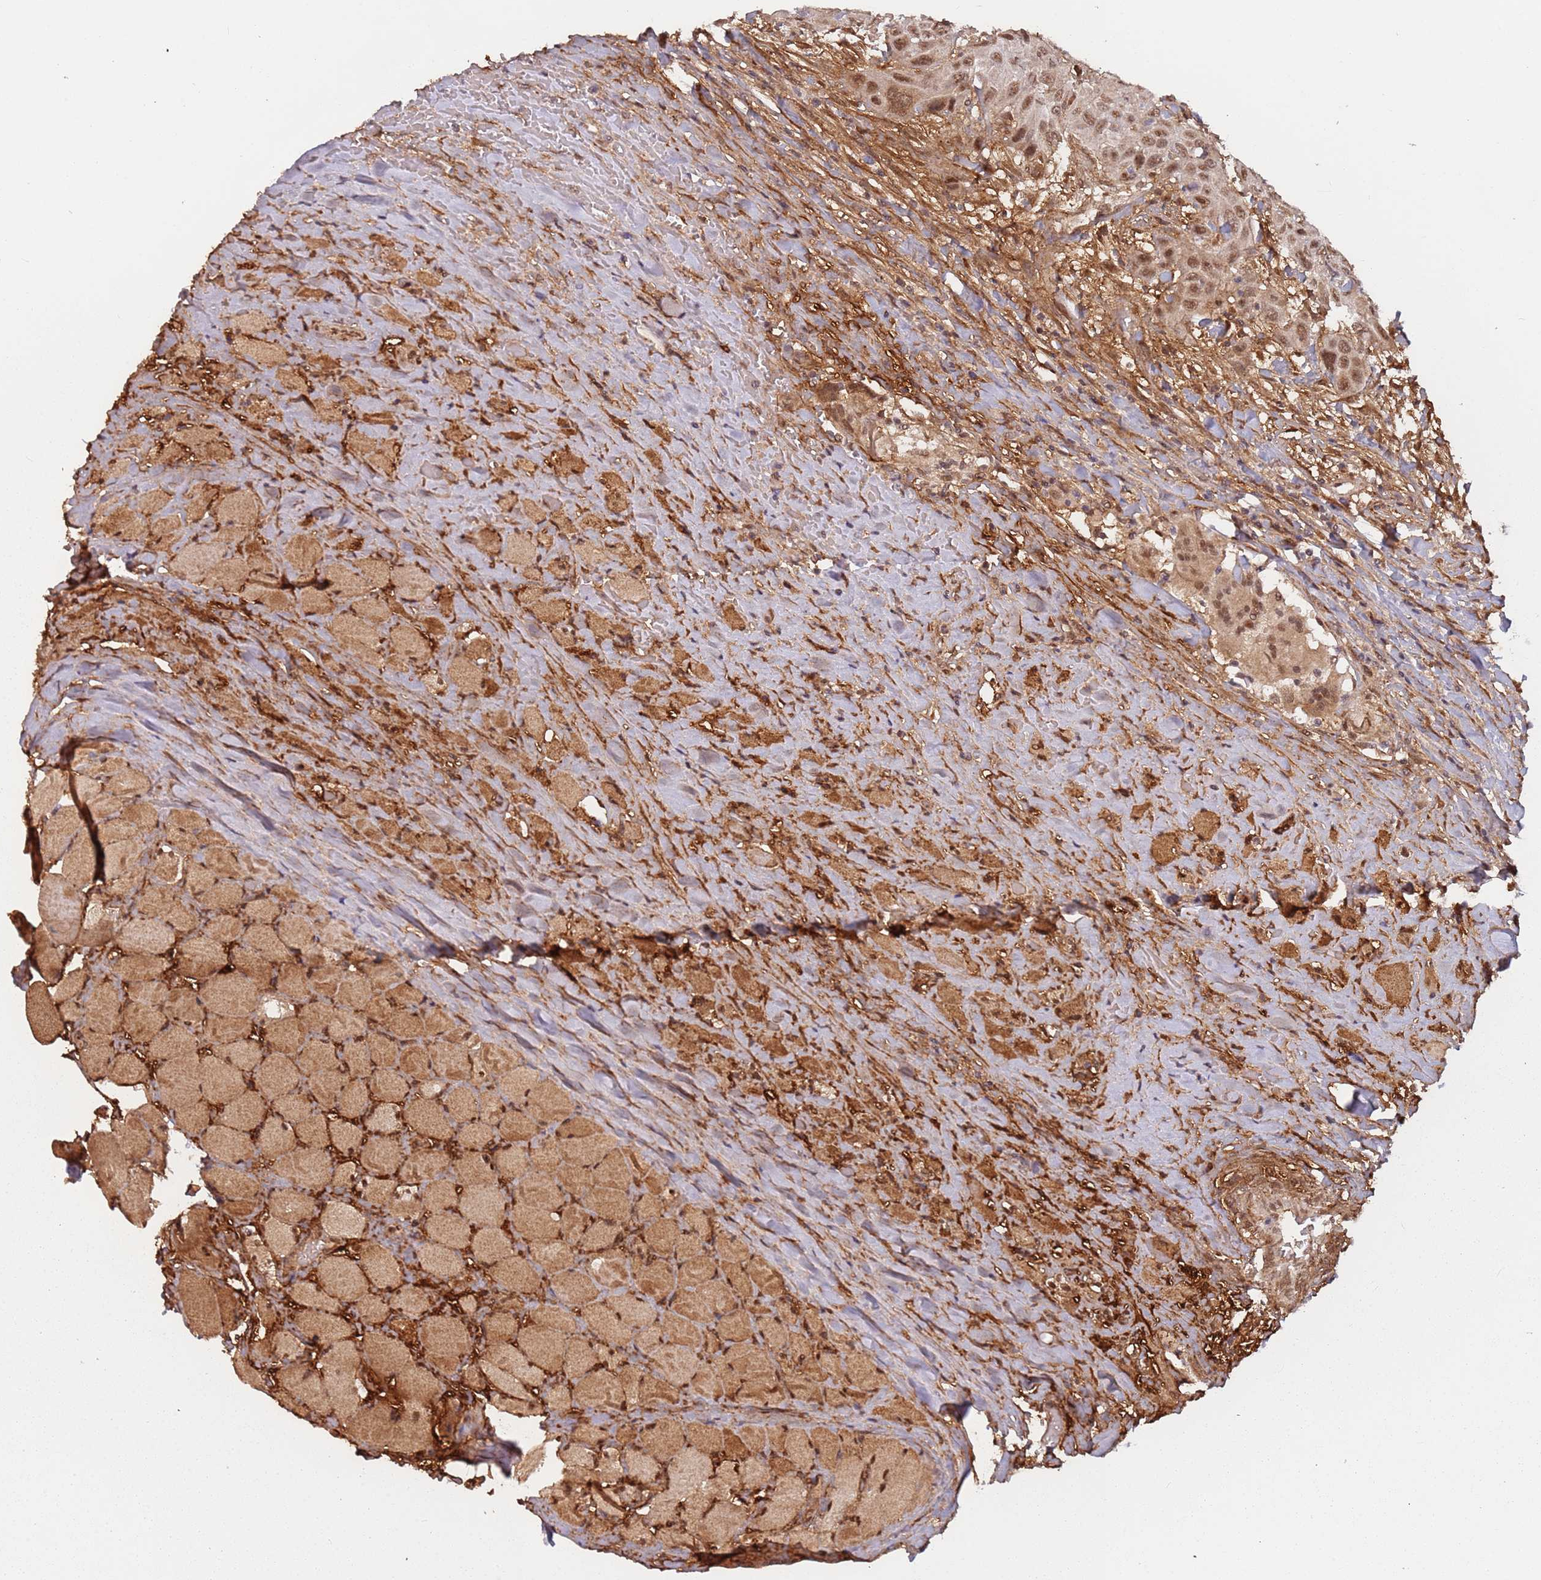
{"staining": {"intensity": "moderate", "quantity": ">75%", "location": "nuclear"}, "tissue": "head and neck cancer", "cell_type": "Tumor cells", "image_type": "cancer", "snomed": [{"axis": "morphology", "description": "Squamous cell carcinoma, NOS"}, {"axis": "topography", "description": "Head-Neck"}], "caption": "A medium amount of moderate nuclear staining is appreciated in about >75% of tumor cells in squamous cell carcinoma (head and neck) tissue.", "gene": "POLR3H", "patient": {"sex": "male", "age": 81}}